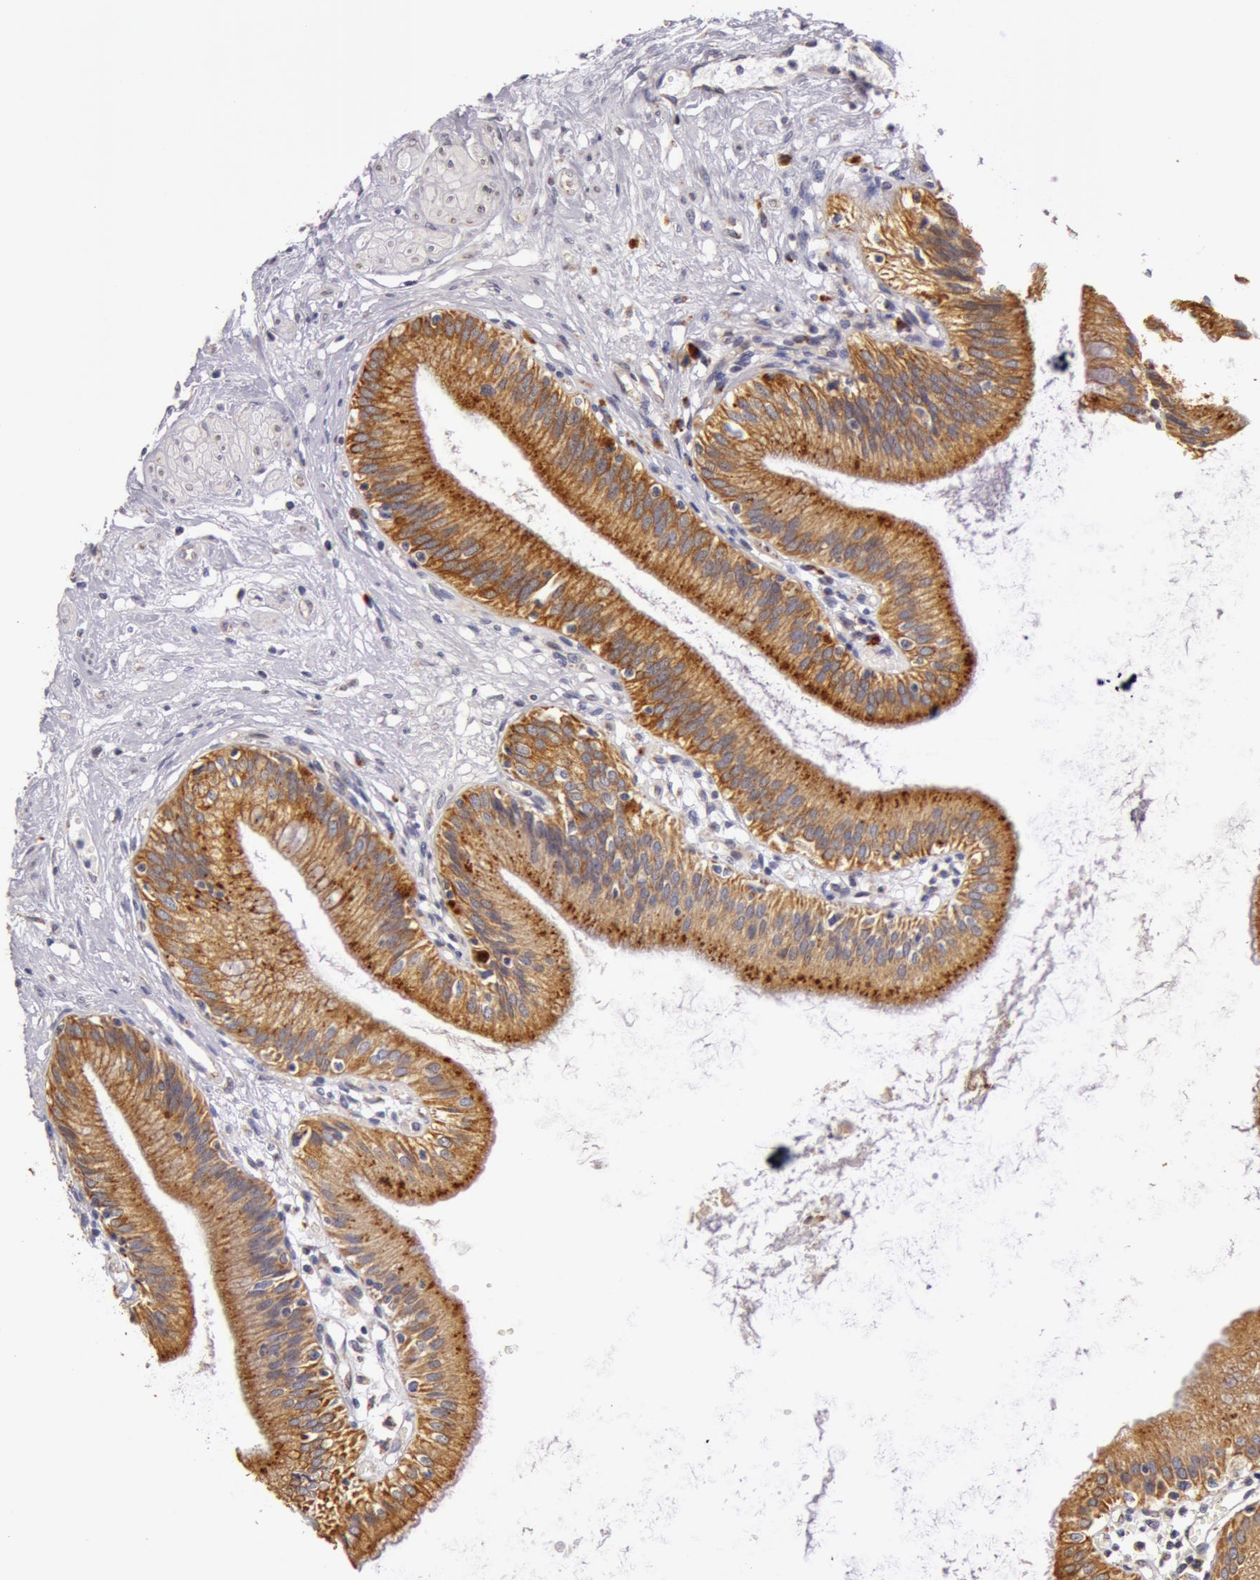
{"staining": {"intensity": "strong", "quantity": ">75%", "location": "cytoplasmic/membranous"}, "tissue": "gallbladder", "cell_type": "Glandular cells", "image_type": "normal", "snomed": [{"axis": "morphology", "description": "Normal tissue, NOS"}, {"axis": "topography", "description": "Gallbladder"}], "caption": "Gallbladder stained with DAB (3,3'-diaminobenzidine) immunohistochemistry reveals high levels of strong cytoplasmic/membranous expression in approximately >75% of glandular cells.", "gene": "KRT18", "patient": {"sex": "male", "age": 58}}